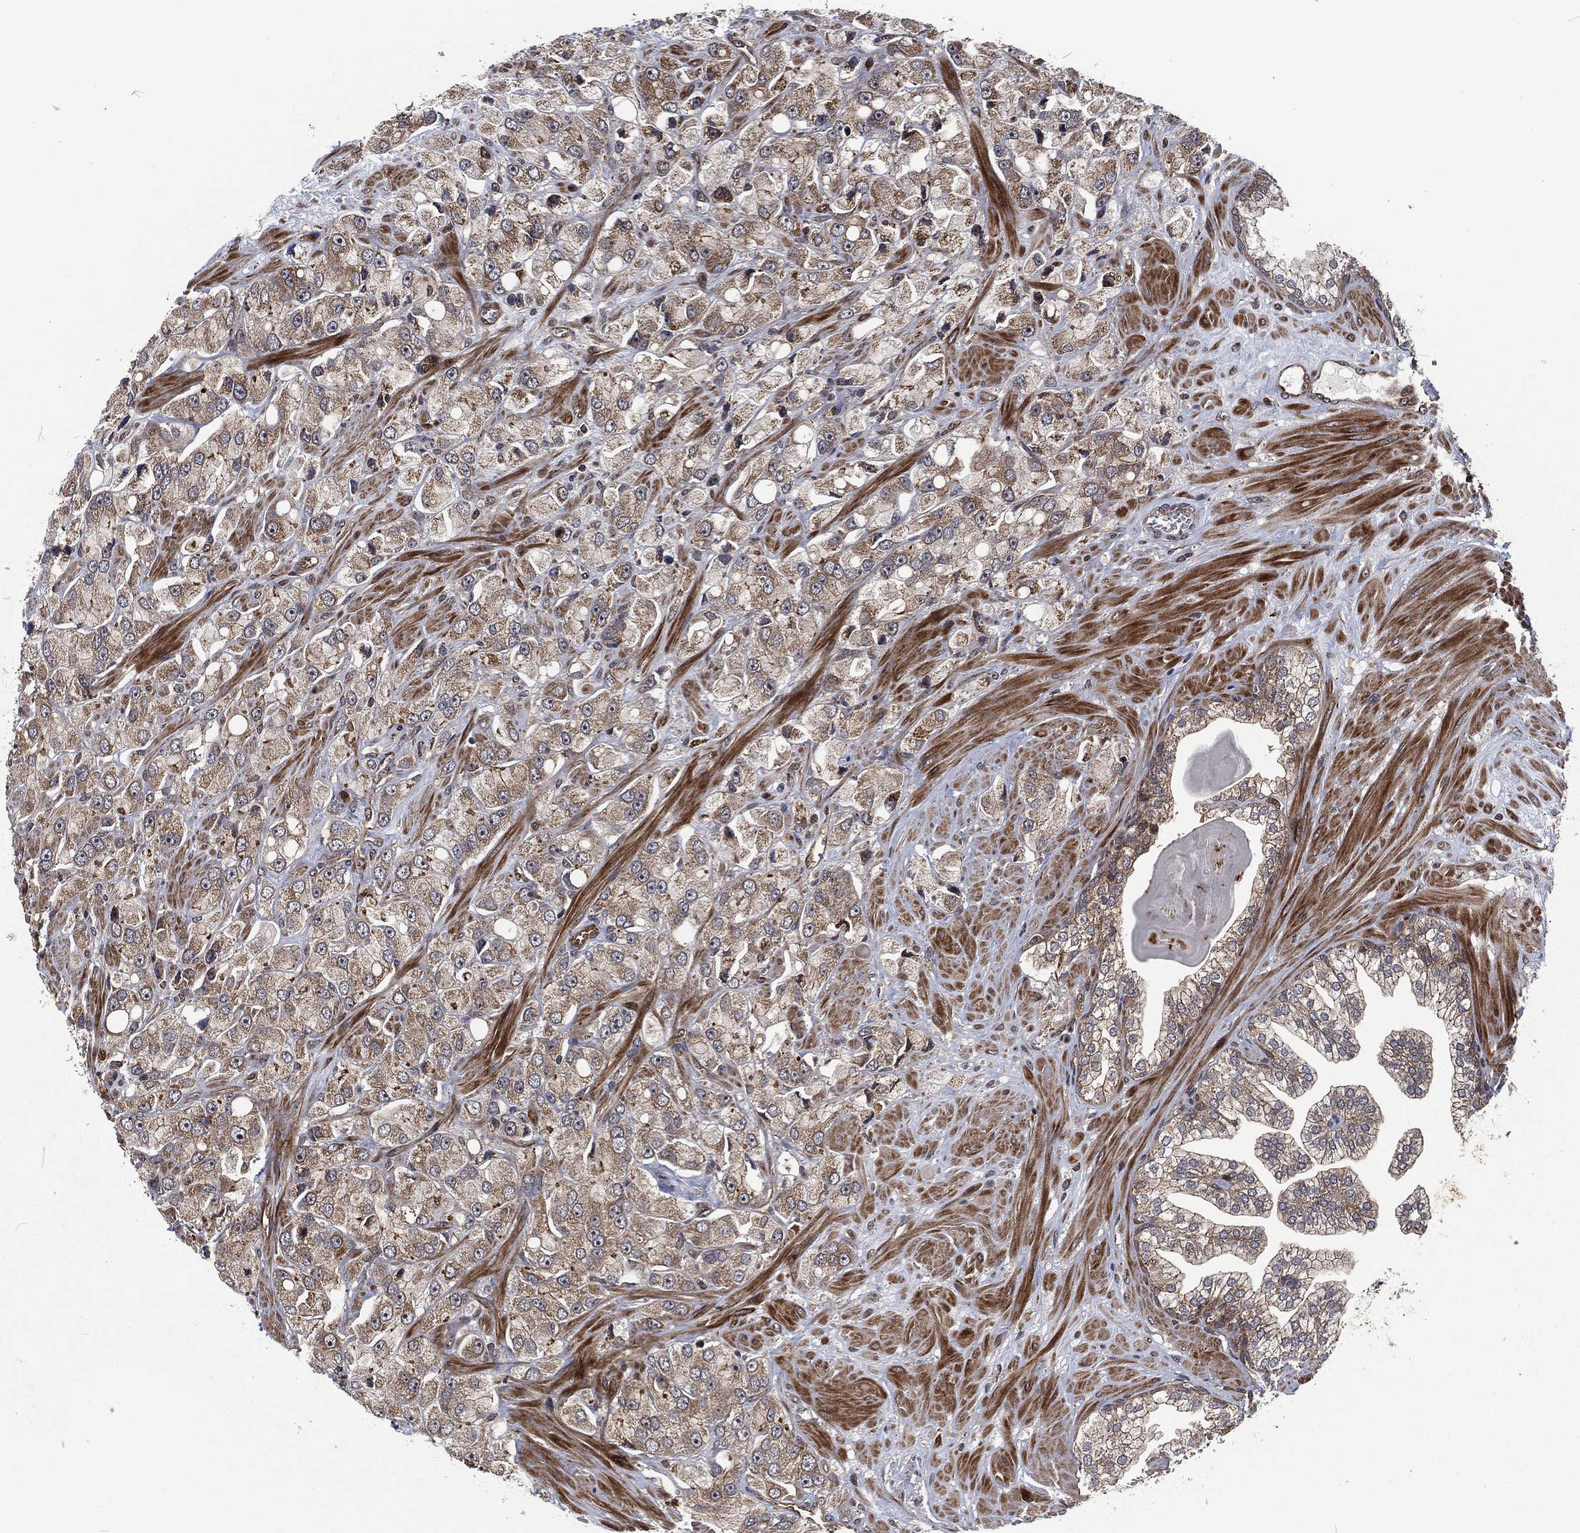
{"staining": {"intensity": "negative", "quantity": "none", "location": "none"}, "tissue": "prostate cancer", "cell_type": "Tumor cells", "image_type": "cancer", "snomed": [{"axis": "morphology", "description": "Adenocarcinoma, NOS"}, {"axis": "topography", "description": "Prostate and seminal vesicle, NOS"}, {"axis": "topography", "description": "Prostate"}], "caption": "The immunohistochemistry (IHC) micrograph has no significant positivity in tumor cells of prostate cancer tissue.", "gene": "CMPK2", "patient": {"sex": "male", "age": 64}}